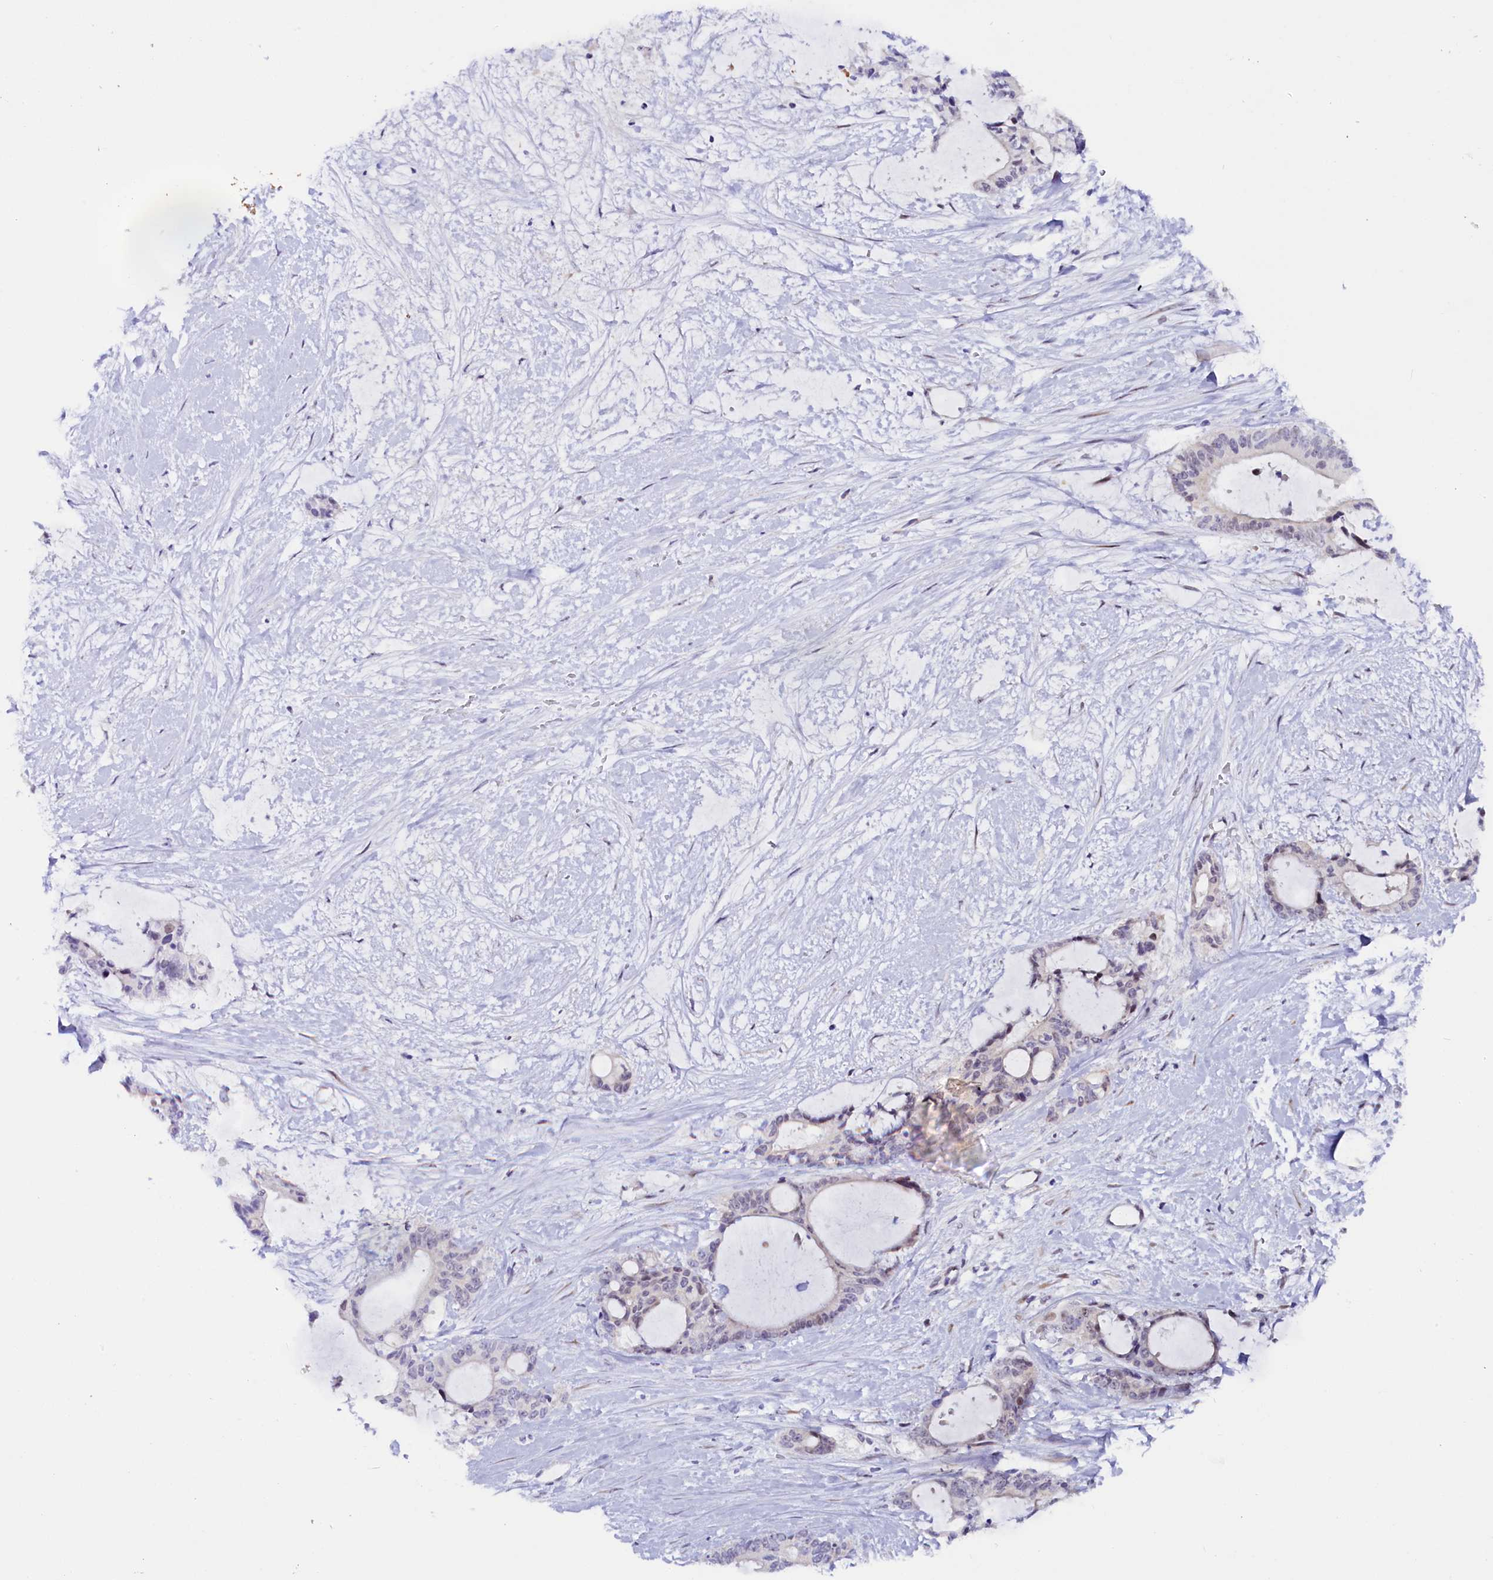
{"staining": {"intensity": "weak", "quantity": "<25%", "location": "cytoplasmic/membranous"}, "tissue": "liver cancer", "cell_type": "Tumor cells", "image_type": "cancer", "snomed": [{"axis": "morphology", "description": "Normal tissue, NOS"}, {"axis": "morphology", "description": "Cholangiocarcinoma"}, {"axis": "topography", "description": "Liver"}, {"axis": "topography", "description": "Peripheral nerve tissue"}], "caption": "DAB (3,3'-diaminobenzidine) immunohistochemical staining of cholangiocarcinoma (liver) demonstrates no significant positivity in tumor cells.", "gene": "ANKRD24", "patient": {"sex": "female", "age": 73}}